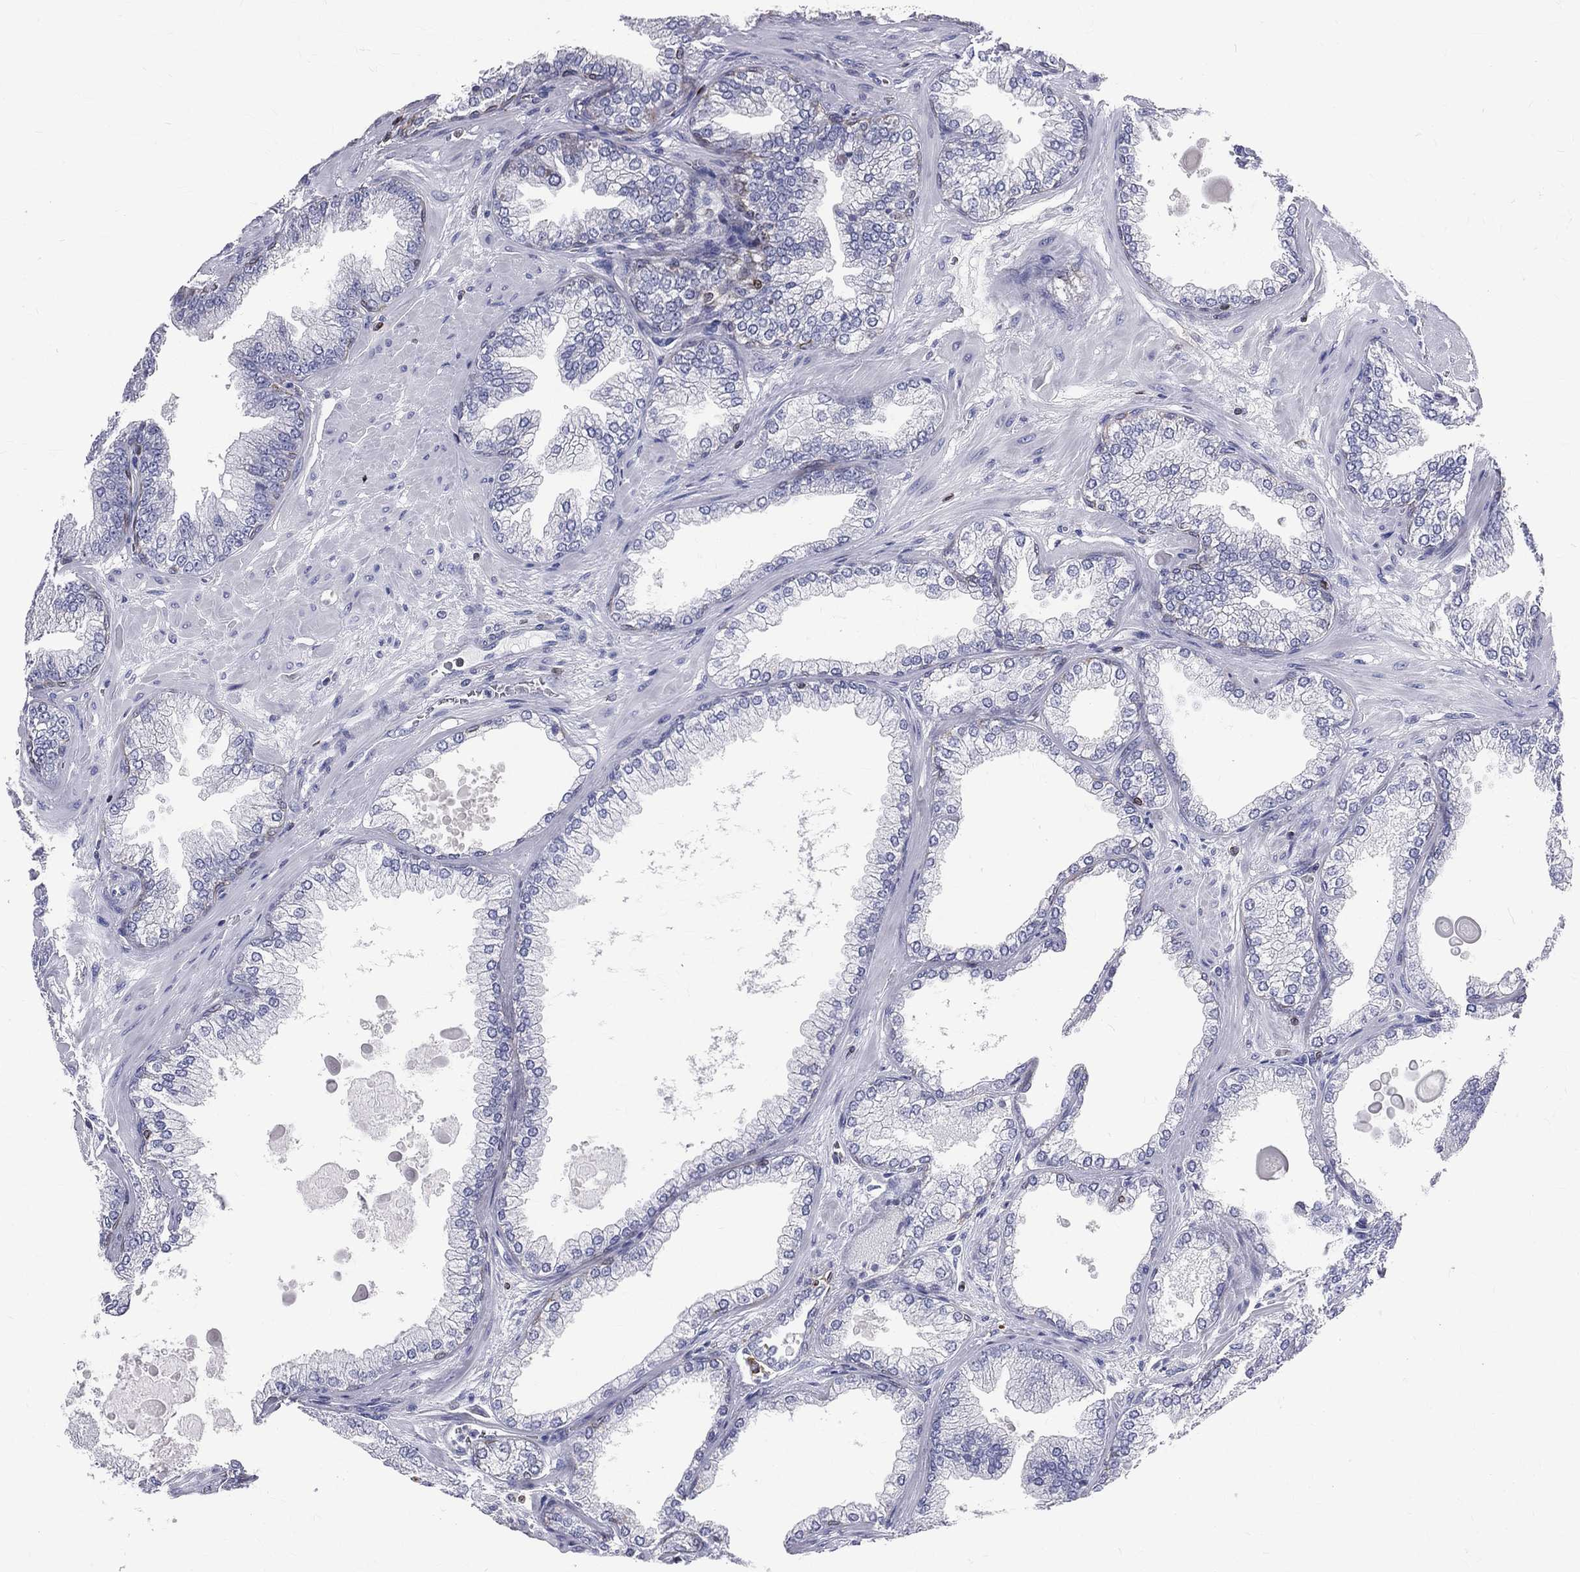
{"staining": {"intensity": "negative", "quantity": "none", "location": "none"}, "tissue": "prostate cancer", "cell_type": "Tumor cells", "image_type": "cancer", "snomed": [{"axis": "morphology", "description": "Adenocarcinoma, Low grade"}, {"axis": "topography", "description": "Prostate"}], "caption": "A histopathology image of human low-grade adenocarcinoma (prostate) is negative for staining in tumor cells.", "gene": "CTSW", "patient": {"sex": "male", "age": 72}}